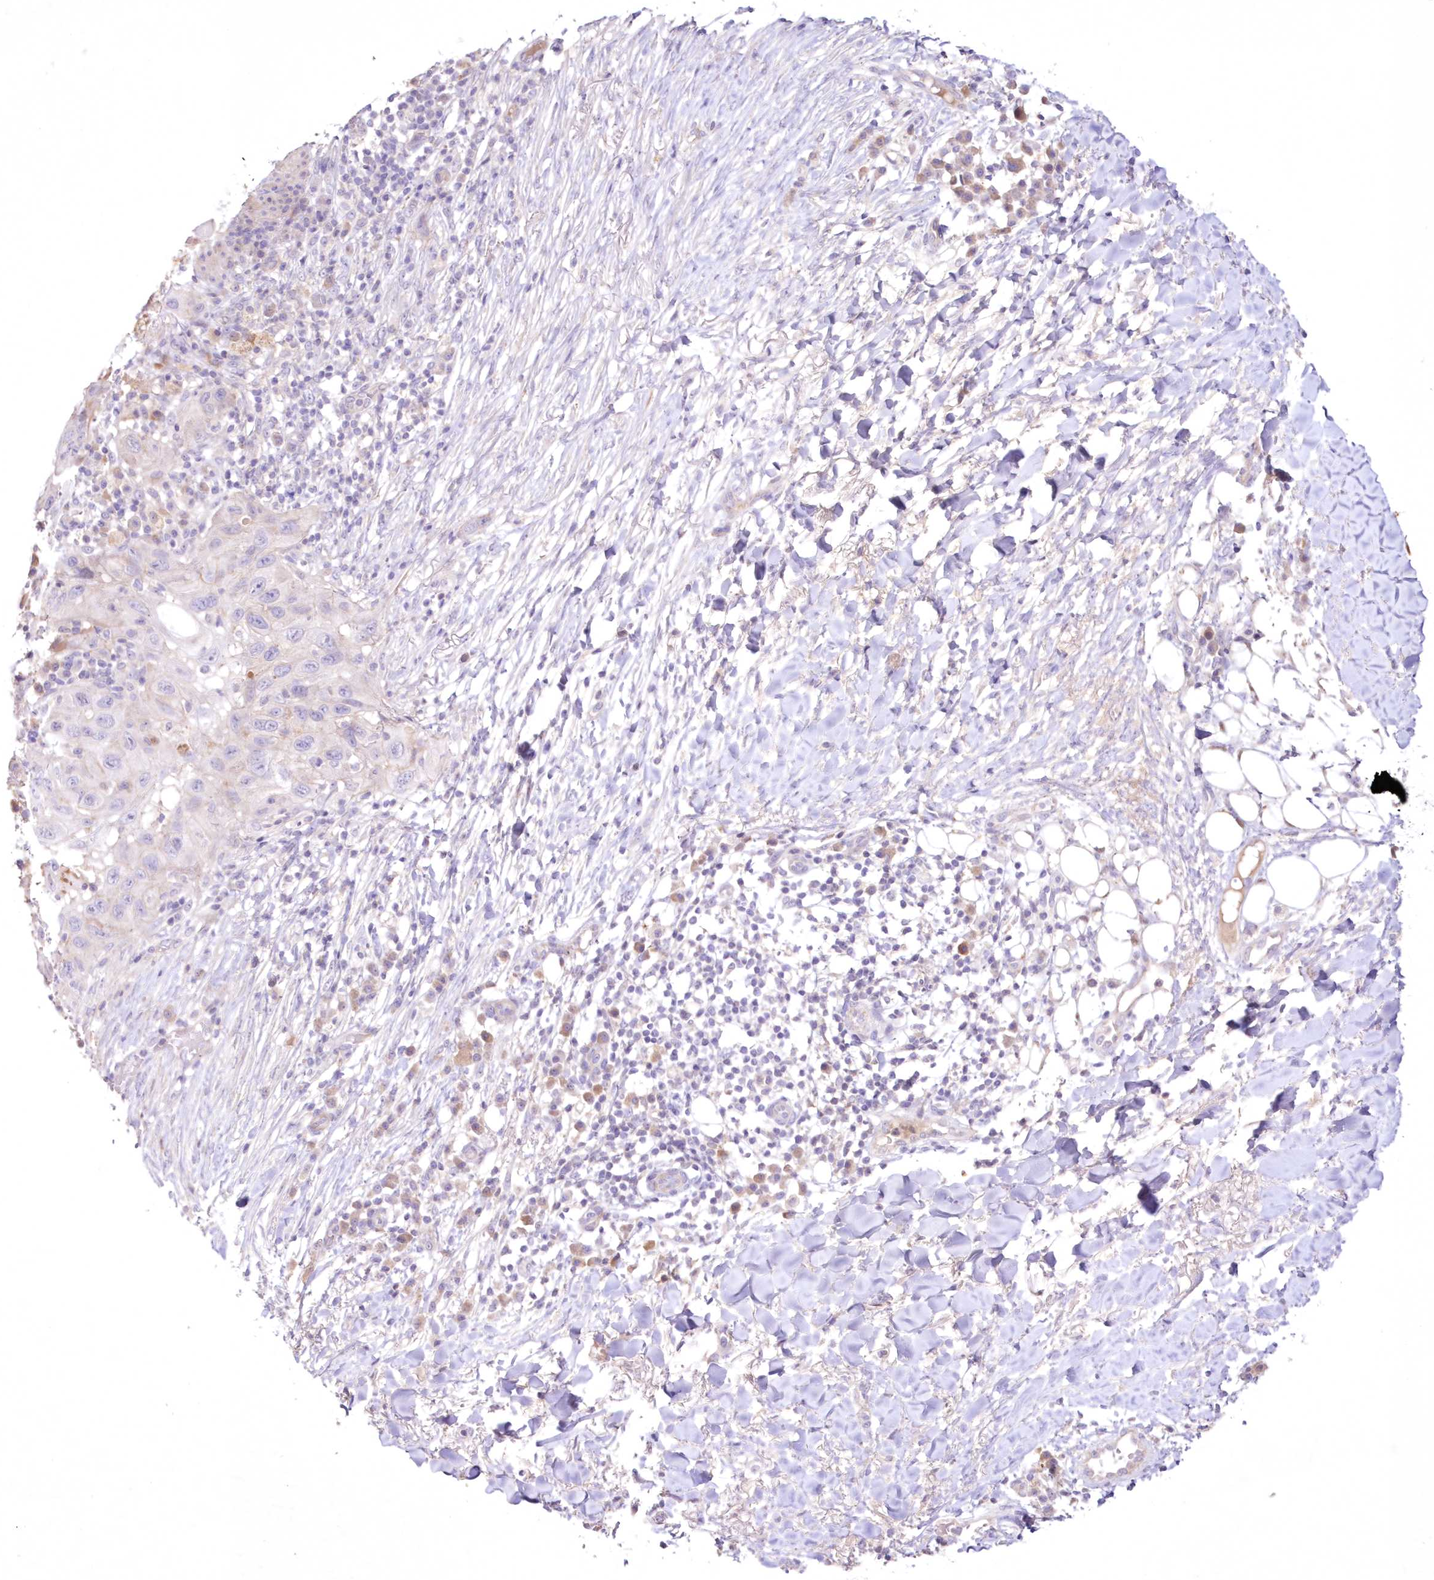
{"staining": {"intensity": "negative", "quantity": "none", "location": "none"}, "tissue": "skin cancer", "cell_type": "Tumor cells", "image_type": "cancer", "snomed": [{"axis": "morphology", "description": "Normal tissue, NOS"}, {"axis": "morphology", "description": "Squamous cell carcinoma, NOS"}, {"axis": "topography", "description": "Skin"}], "caption": "DAB (3,3'-diaminobenzidine) immunohistochemical staining of human skin cancer (squamous cell carcinoma) exhibits no significant expression in tumor cells. Brightfield microscopy of immunohistochemistry (IHC) stained with DAB (3,3'-diaminobenzidine) (brown) and hematoxylin (blue), captured at high magnification.", "gene": "NEU4", "patient": {"sex": "female", "age": 96}}